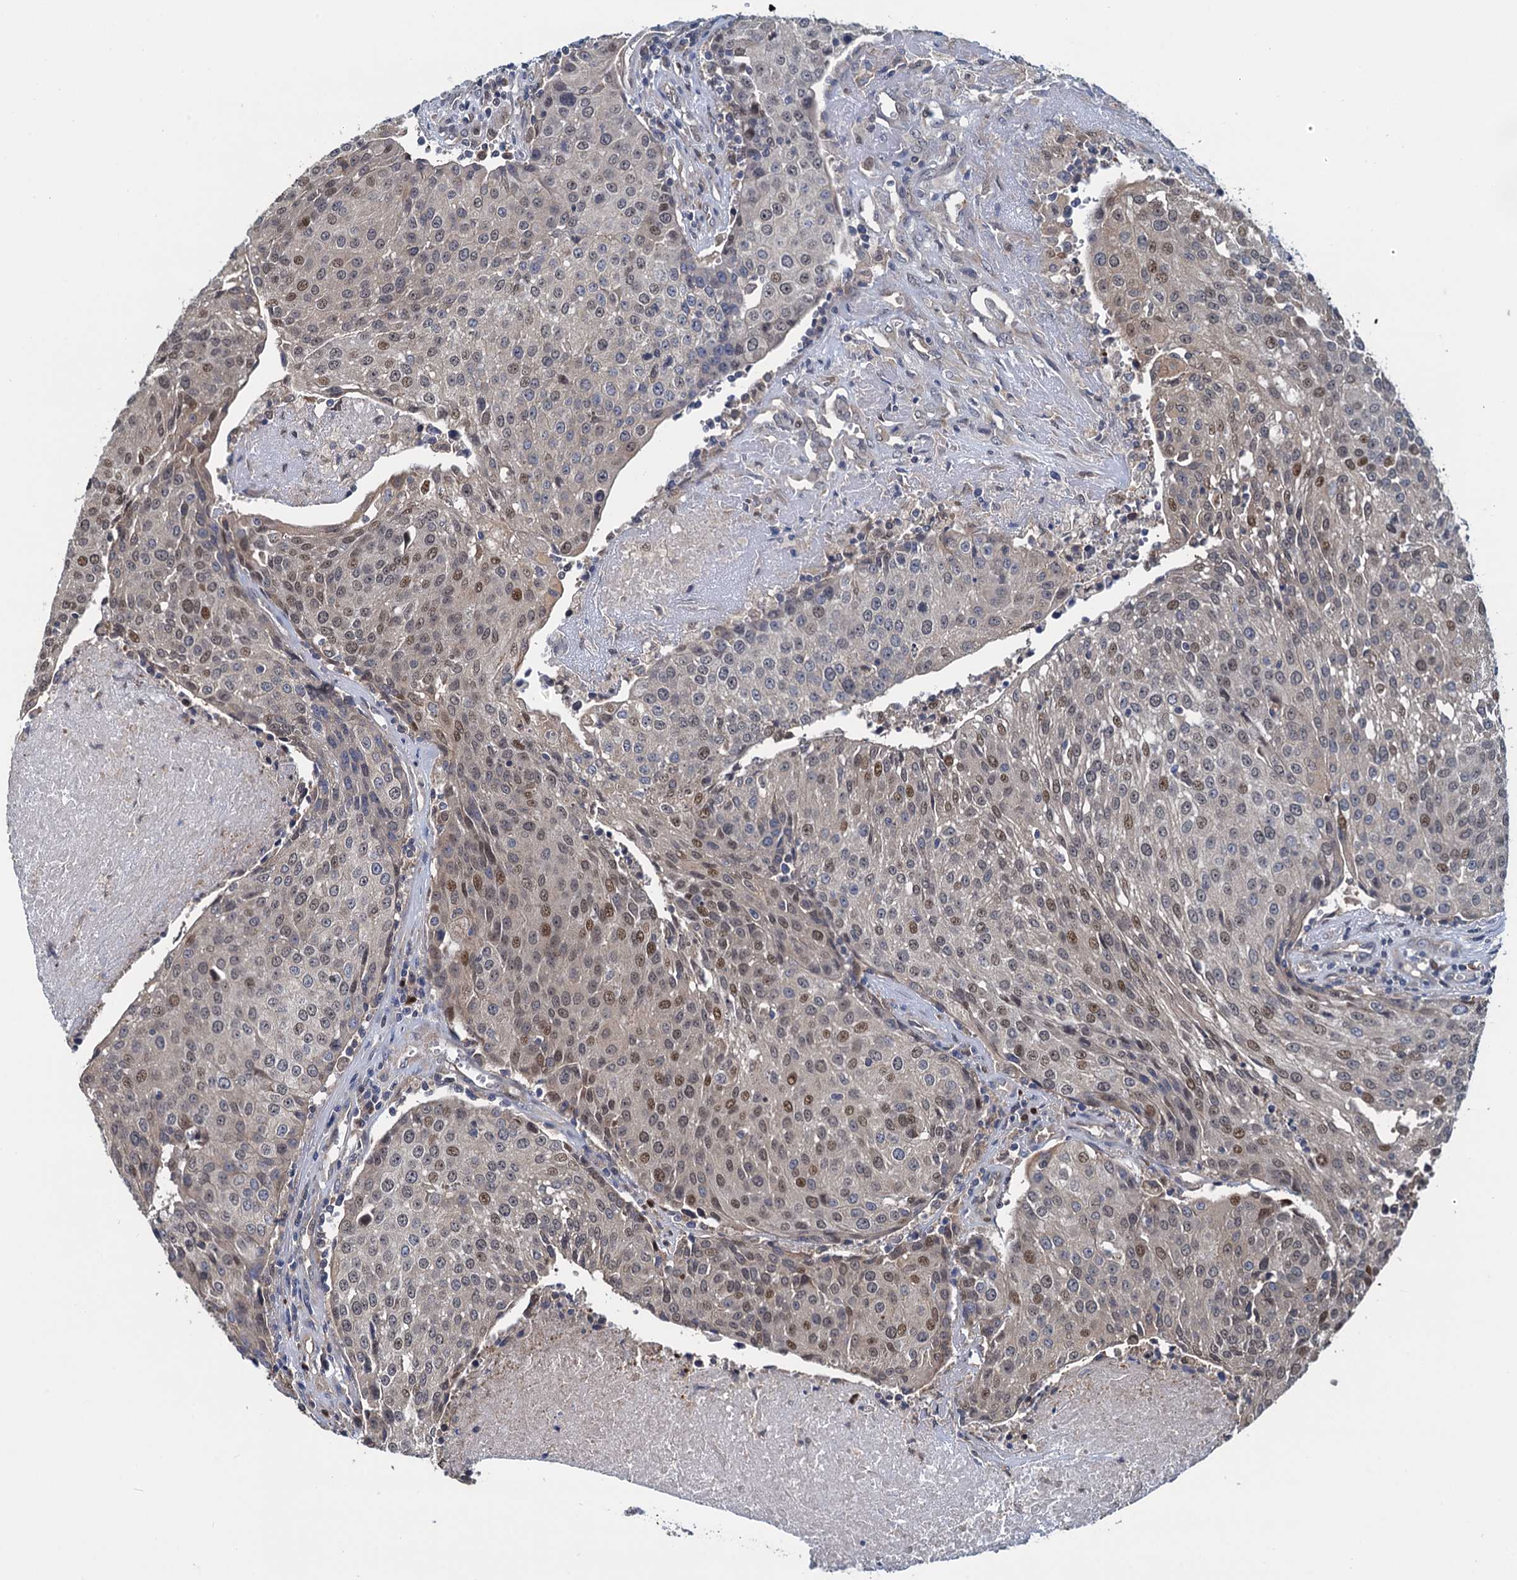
{"staining": {"intensity": "moderate", "quantity": "<25%", "location": "nuclear"}, "tissue": "urothelial cancer", "cell_type": "Tumor cells", "image_type": "cancer", "snomed": [{"axis": "morphology", "description": "Urothelial carcinoma, High grade"}, {"axis": "topography", "description": "Urinary bladder"}], "caption": "Immunohistochemistry (IHC) (DAB (3,3'-diaminobenzidine)) staining of human urothelial carcinoma (high-grade) displays moderate nuclear protein staining in about <25% of tumor cells.", "gene": "RNF125", "patient": {"sex": "female", "age": 85}}